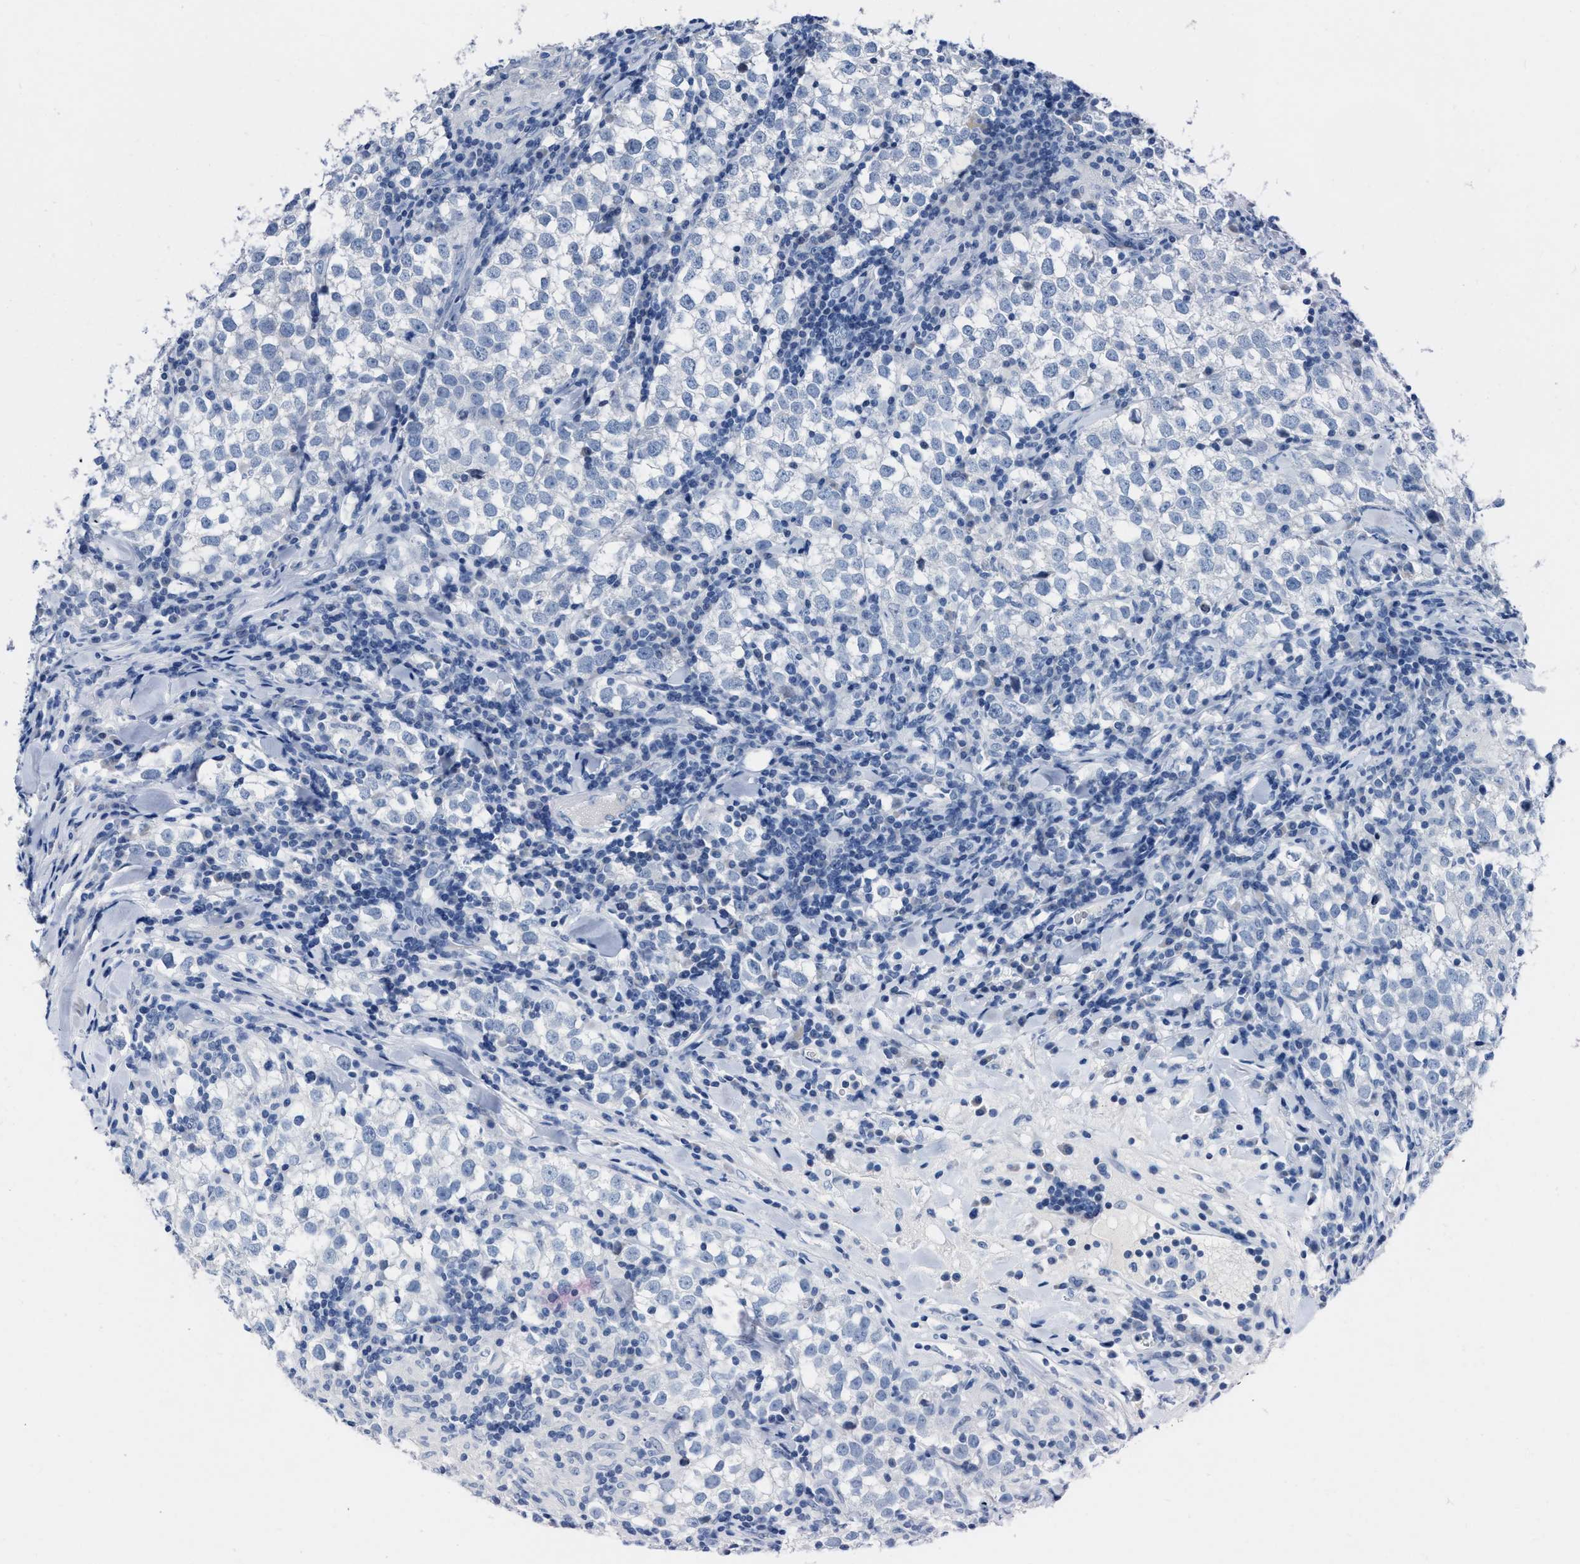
{"staining": {"intensity": "negative", "quantity": "none", "location": "none"}, "tissue": "testis cancer", "cell_type": "Tumor cells", "image_type": "cancer", "snomed": [{"axis": "morphology", "description": "Seminoma, NOS"}, {"axis": "morphology", "description": "Carcinoma, Embryonal, NOS"}, {"axis": "topography", "description": "Testis"}], "caption": "The immunohistochemistry photomicrograph has no significant staining in tumor cells of embryonal carcinoma (testis) tissue.", "gene": "CEACAM5", "patient": {"sex": "male", "age": 36}}